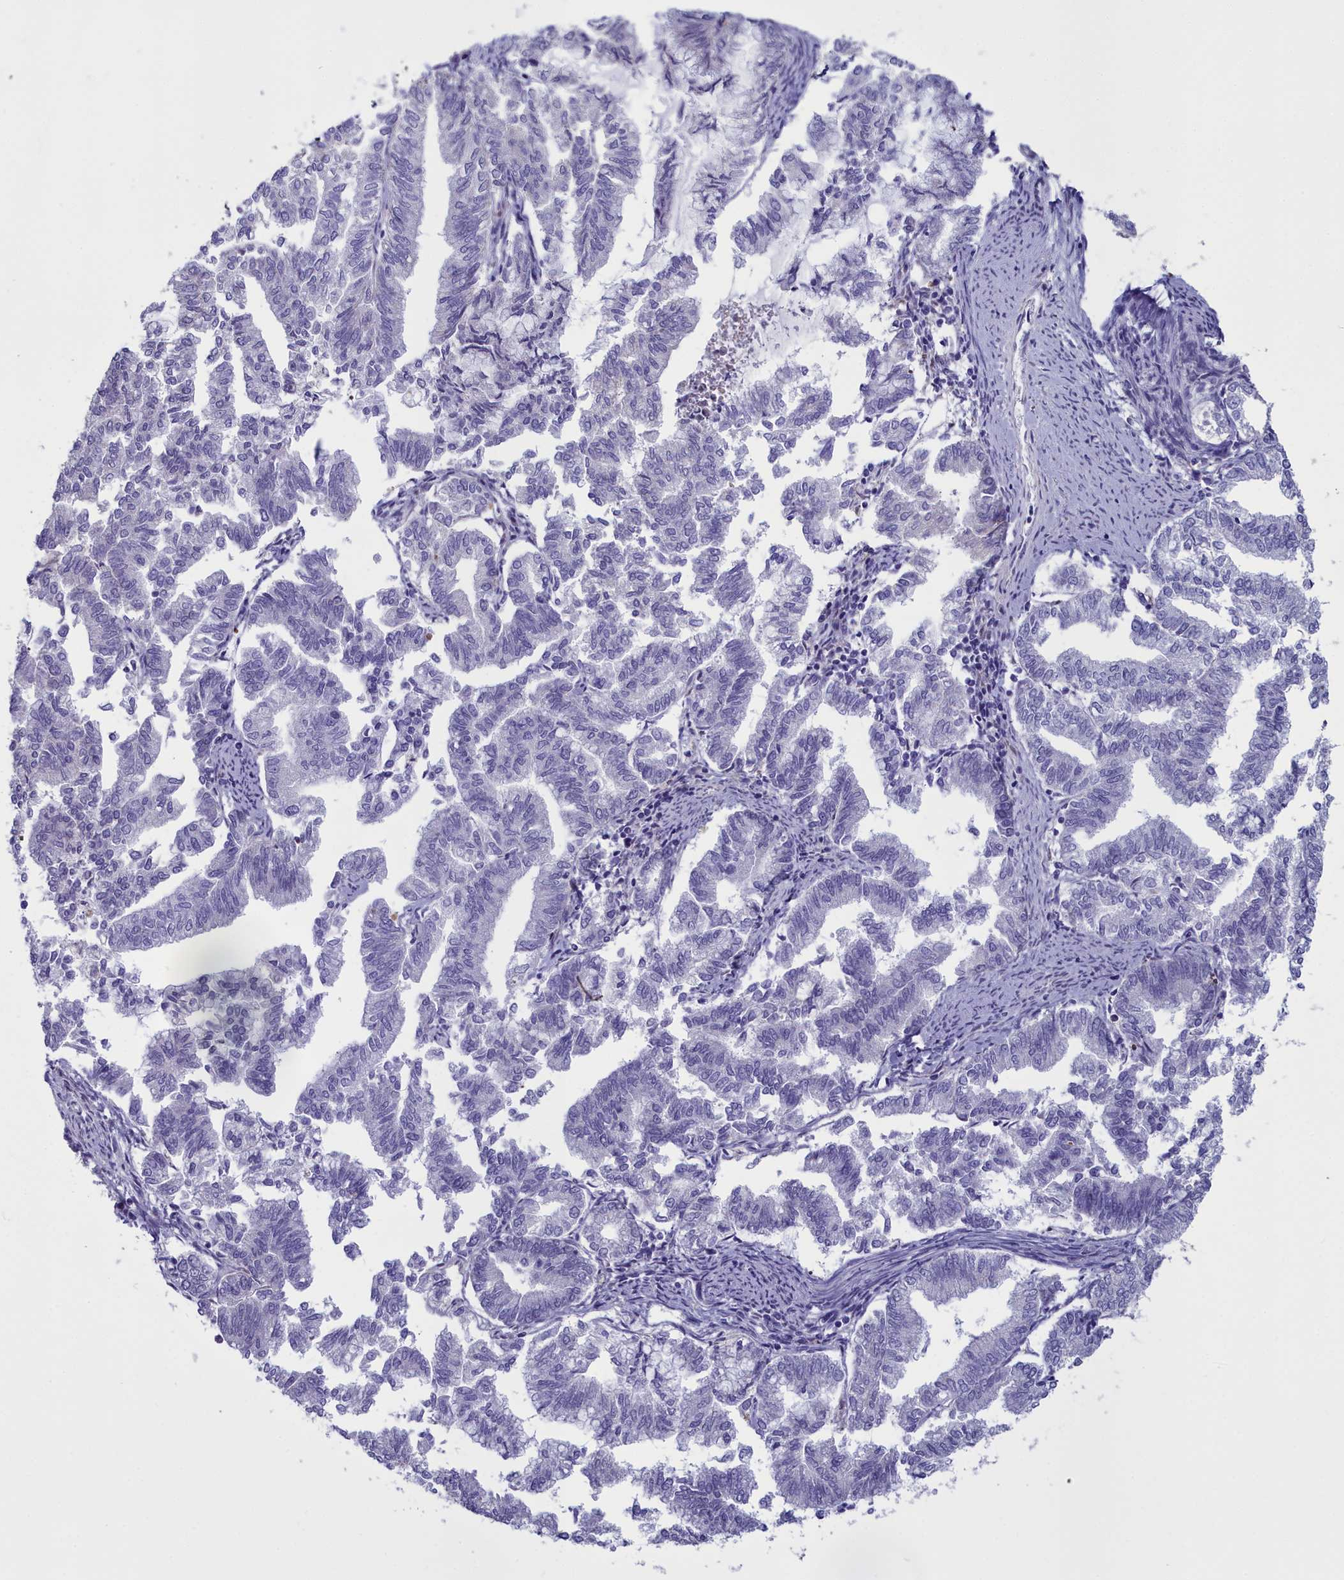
{"staining": {"intensity": "negative", "quantity": "none", "location": "none"}, "tissue": "endometrial cancer", "cell_type": "Tumor cells", "image_type": "cancer", "snomed": [{"axis": "morphology", "description": "Adenocarcinoma, NOS"}, {"axis": "topography", "description": "Endometrium"}], "caption": "IHC histopathology image of endometrial adenocarcinoma stained for a protein (brown), which demonstrates no staining in tumor cells.", "gene": "PPP1R14A", "patient": {"sex": "female", "age": 79}}